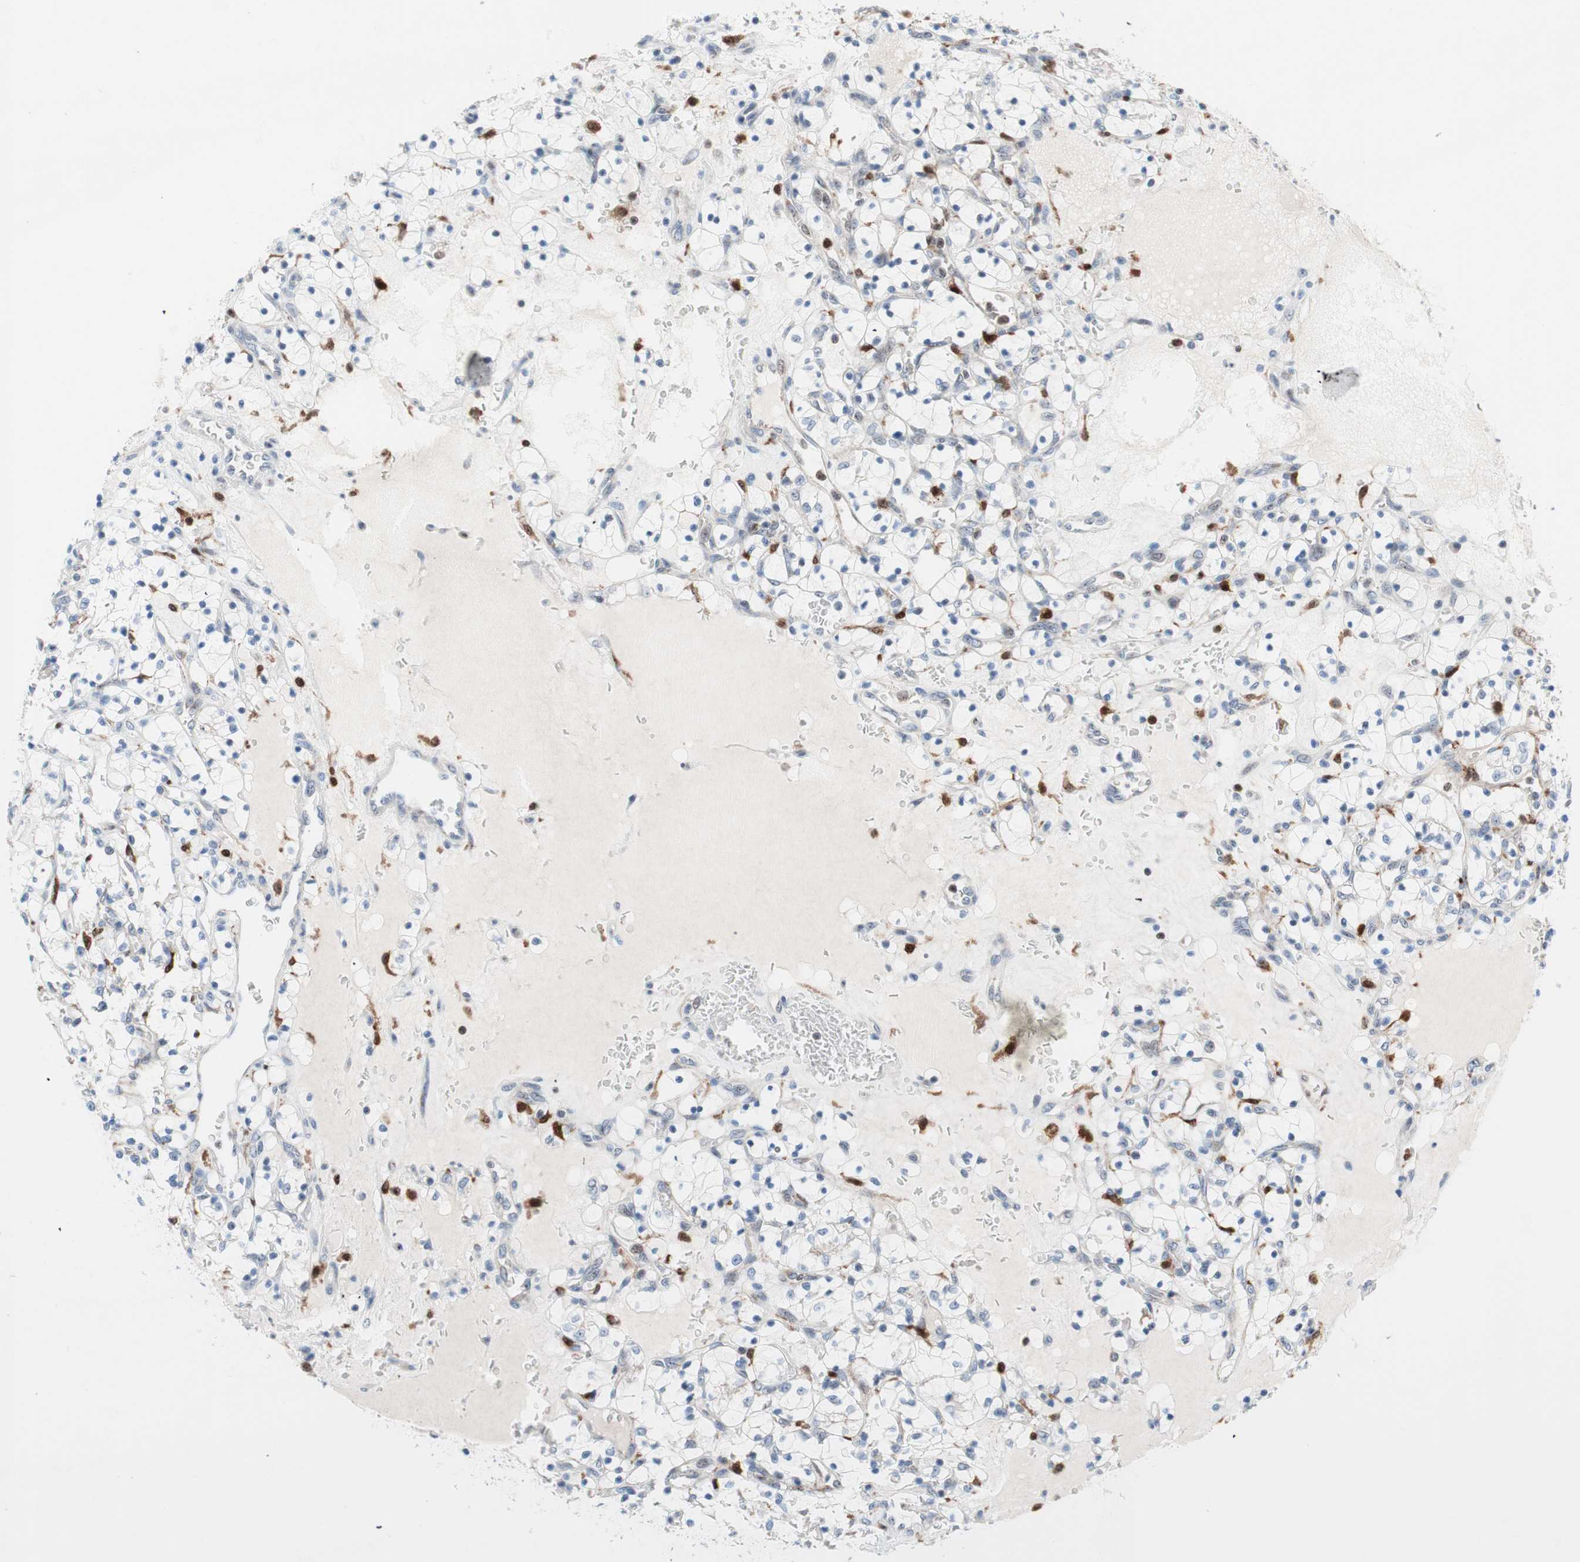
{"staining": {"intensity": "negative", "quantity": "none", "location": "none"}, "tissue": "renal cancer", "cell_type": "Tumor cells", "image_type": "cancer", "snomed": [{"axis": "morphology", "description": "Adenocarcinoma, NOS"}, {"axis": "topography", "description": "Kidney"}], "caption": "An immunohistochemistry histopathology image of renal cancer (adenocarcinoma) is shown. There is no staining in tumor cells of renal cancer (adenocarcinoma).", "gene": "RGS10", "patient": {"sex": "female", "age": 69}}